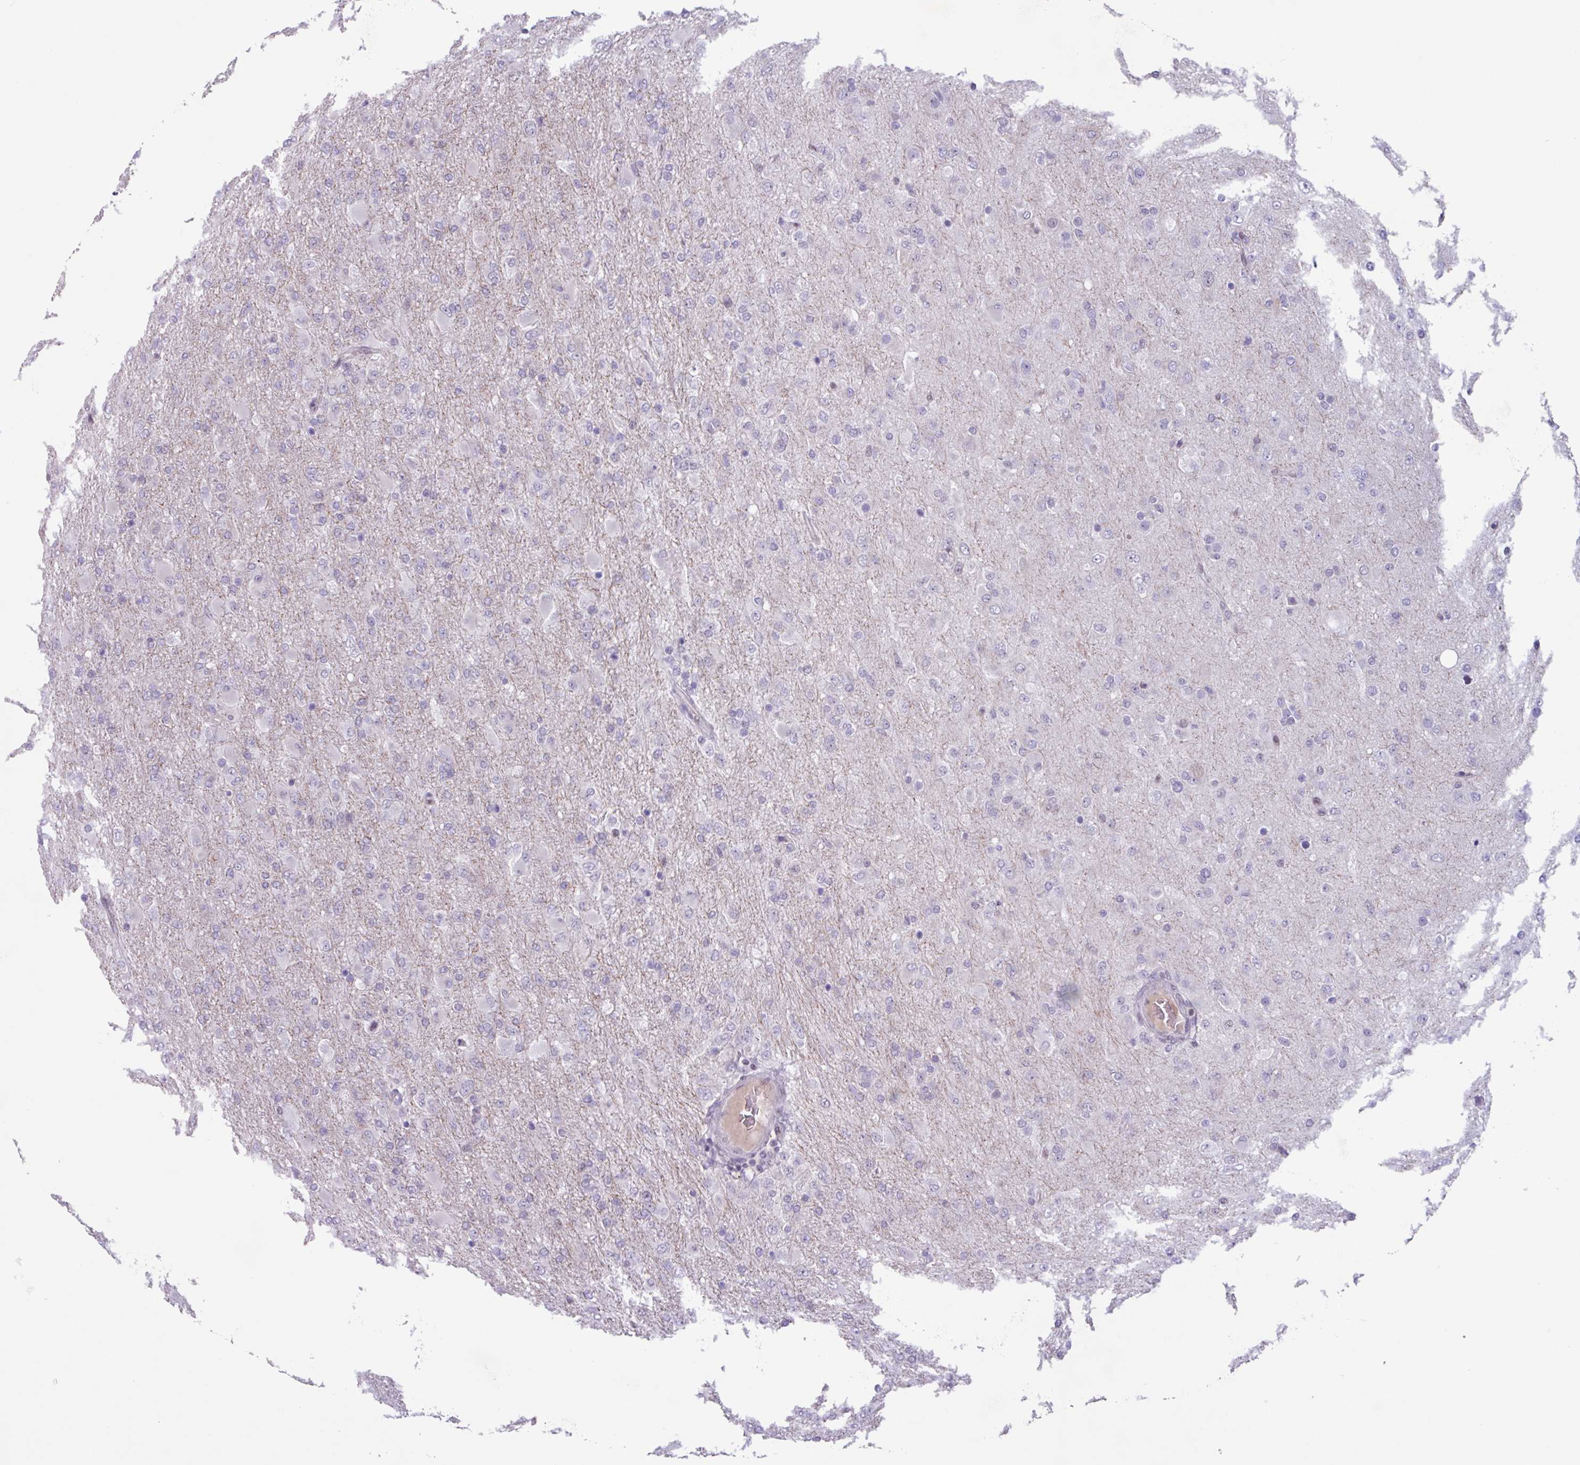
{"staining": {"intensity": "negative", "quantity": "none", "location": "none"}, "tissue": "glioma", "cell_type": "Tumor cells", "image_type": "cancer", "snomed": [{"axis": "morphology", "description": "Glioma, malignant, Low grade"}, {"axis": "topography", "description": "Brain"}], "caption": "The IHC photomicrograph has no significant positivity in tumor cells of malignant low-grade glioma tissue. The staining was performed using DAB to visualize the protein expression in brown, while the nuclei were stained in blue with hematoxylin (Magnification: 20x).", "gene": "ZNF575", "patient": {"sex": "male", "age": 65}}